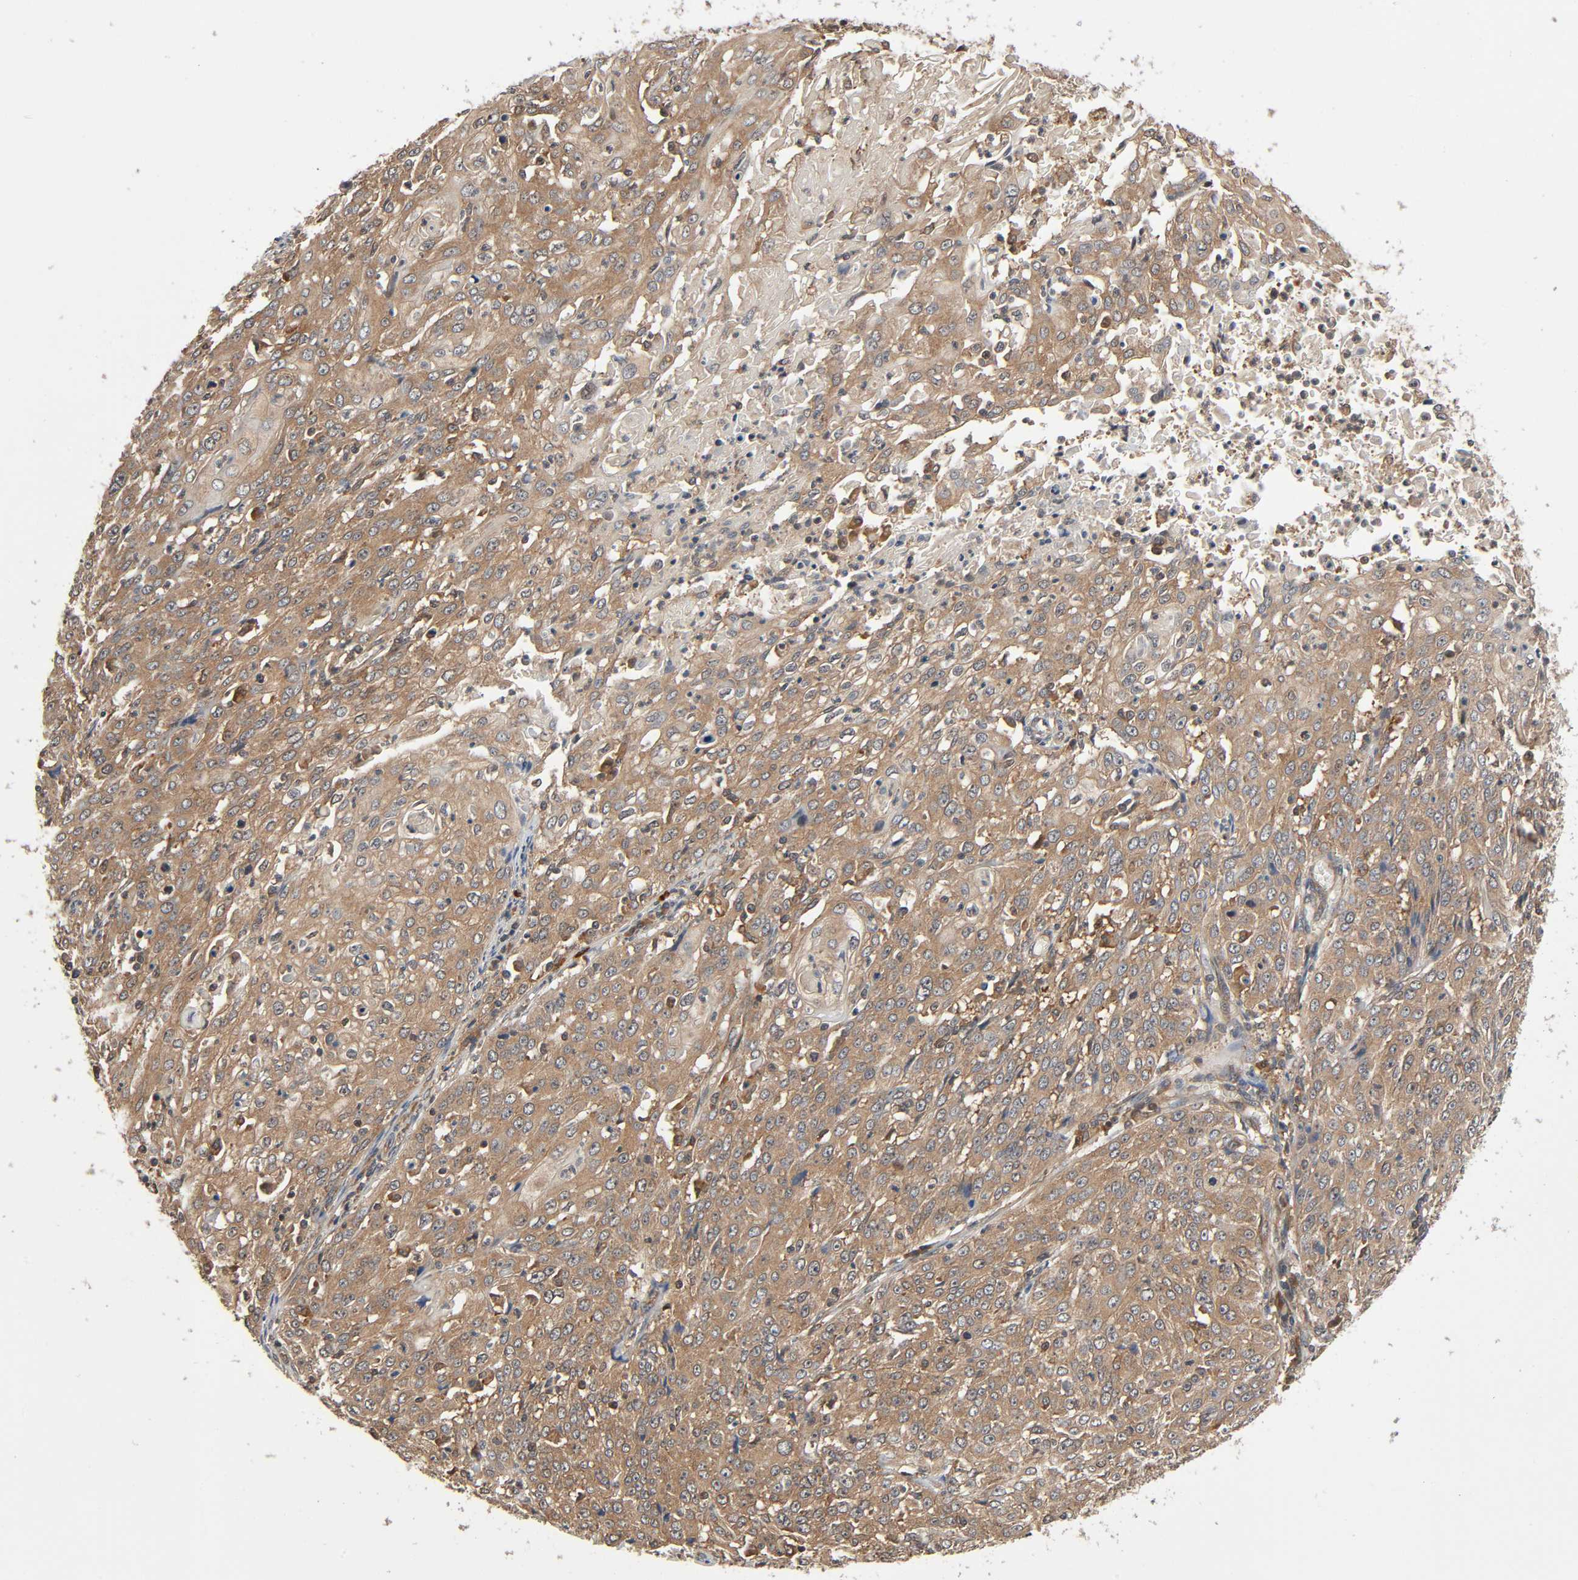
{"staining": {"intensity": "moderate", "quantity": ">75%", "location": "cytoplasmic/membranous"}, "tissue": "cervical cancer", "cell_type": "Tumor cells", "image_type": "cancer", "snomed": [{"axis": "morphology", "description": "Squamous cell carcinoma, NOS"}, {"axis": "topography", "description": "Cervix"}], "caption": "A brown stain highlights moderate cytoplasmic/membranous positivity of a protein in cervical cancer tumor cells.", "gene": "PPP2R1B", "patient": {"sex": "female", "age": 39}}